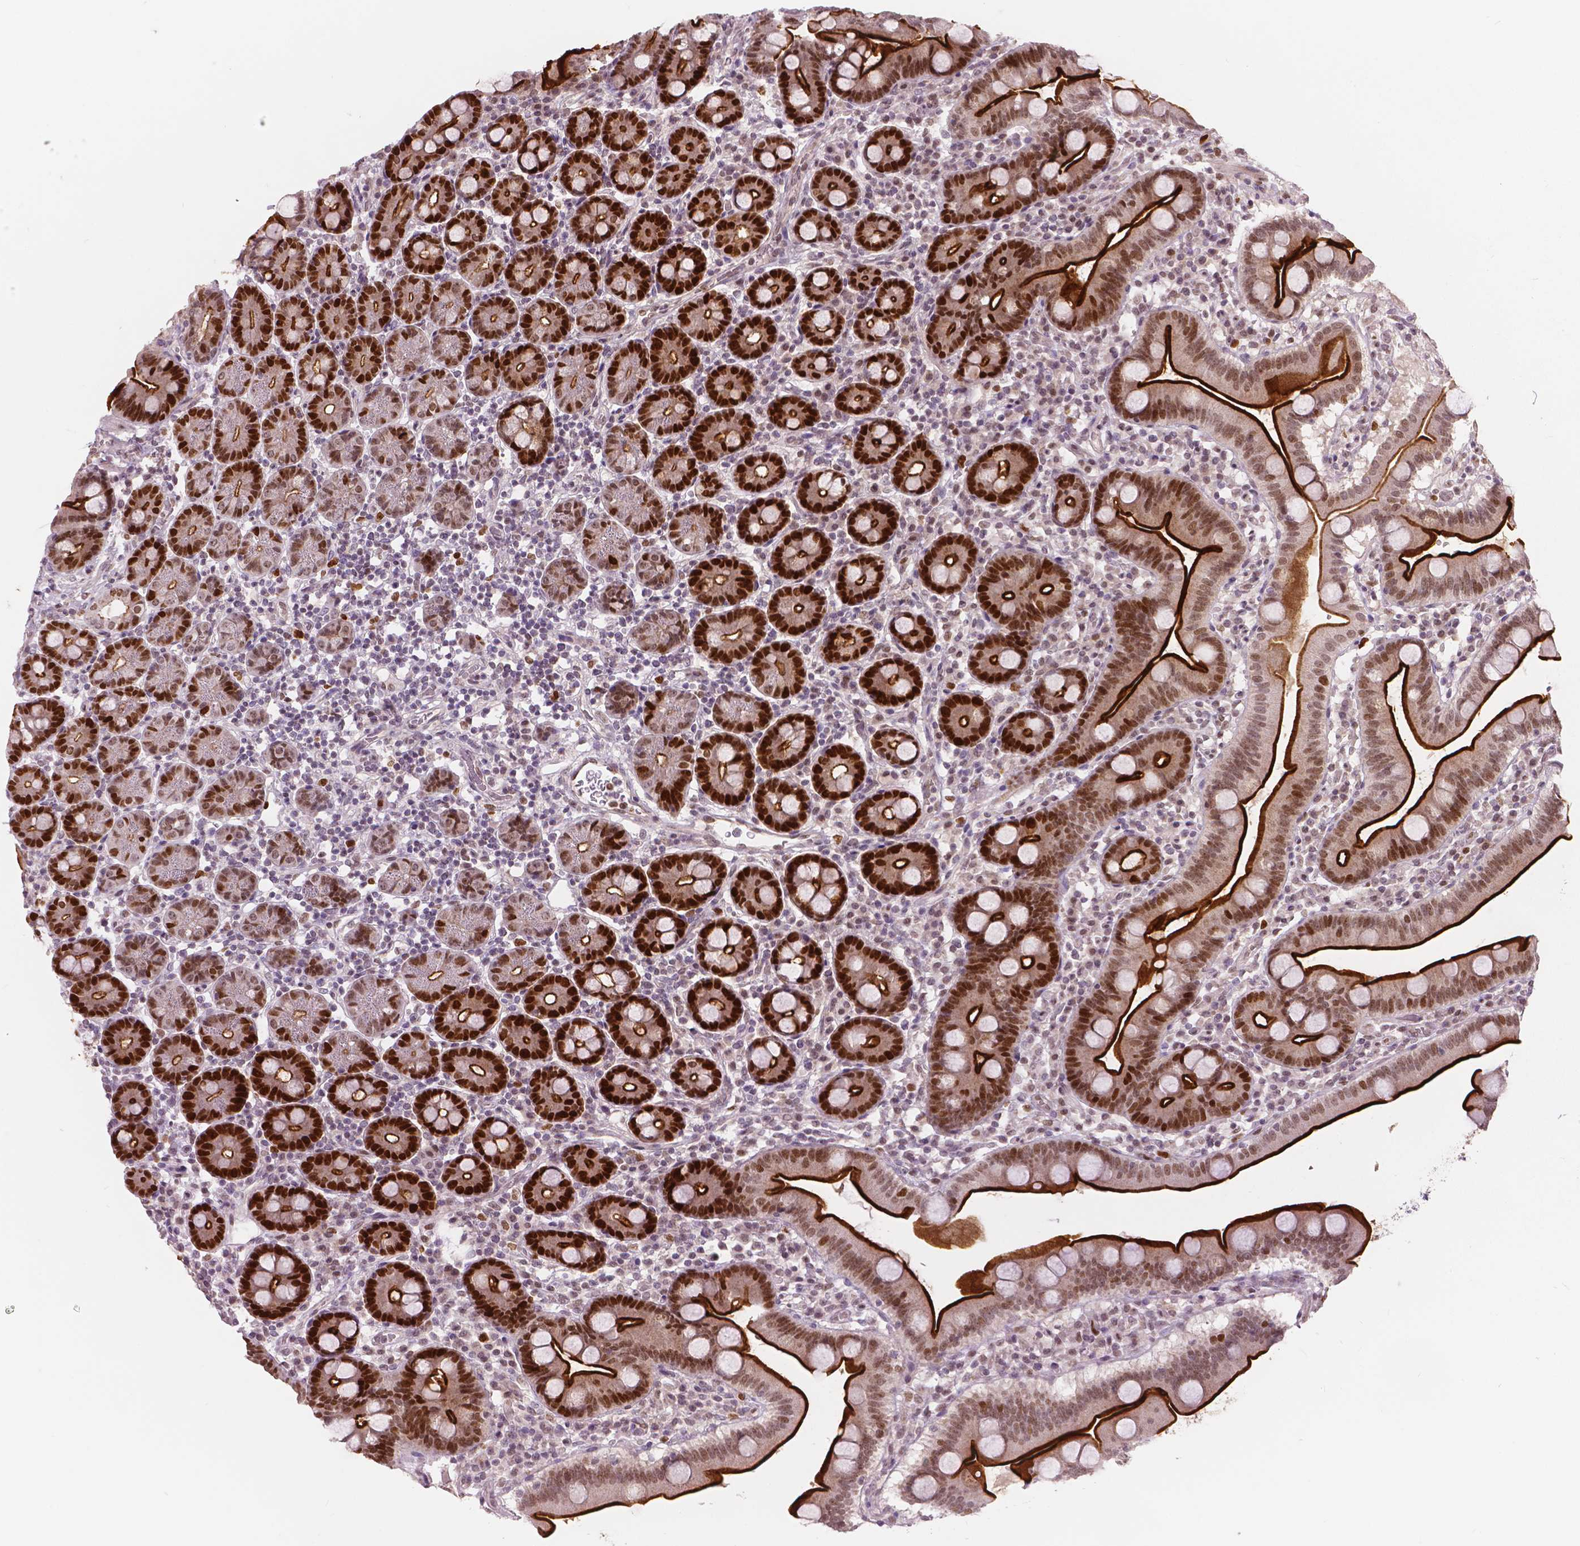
{"staining": {"intensity": "strong", "quantity": ">75%", "location": "cytoplasmic/membranous,nuclear"}, "tissue": "duodenum", "cell_type": "Glandular cells", "image_type": "normal", "snomed": [{"axis": "morphology", "description": "Normal tissue, NOS"}, {"axis": "topography", "description": "Pancreas"}, {"axis": "topography", "description": "Duodenum"}], "caption": "Normal duodenum was stained to show a protein in brown. There is high levels of strong cytoplasmic/membranous,nuclear expression in approximately >75% of glandular cells. Nuclei are stained in blue.", "gene": "NSD2", "patient": {"sex": "male", "age": 59}}